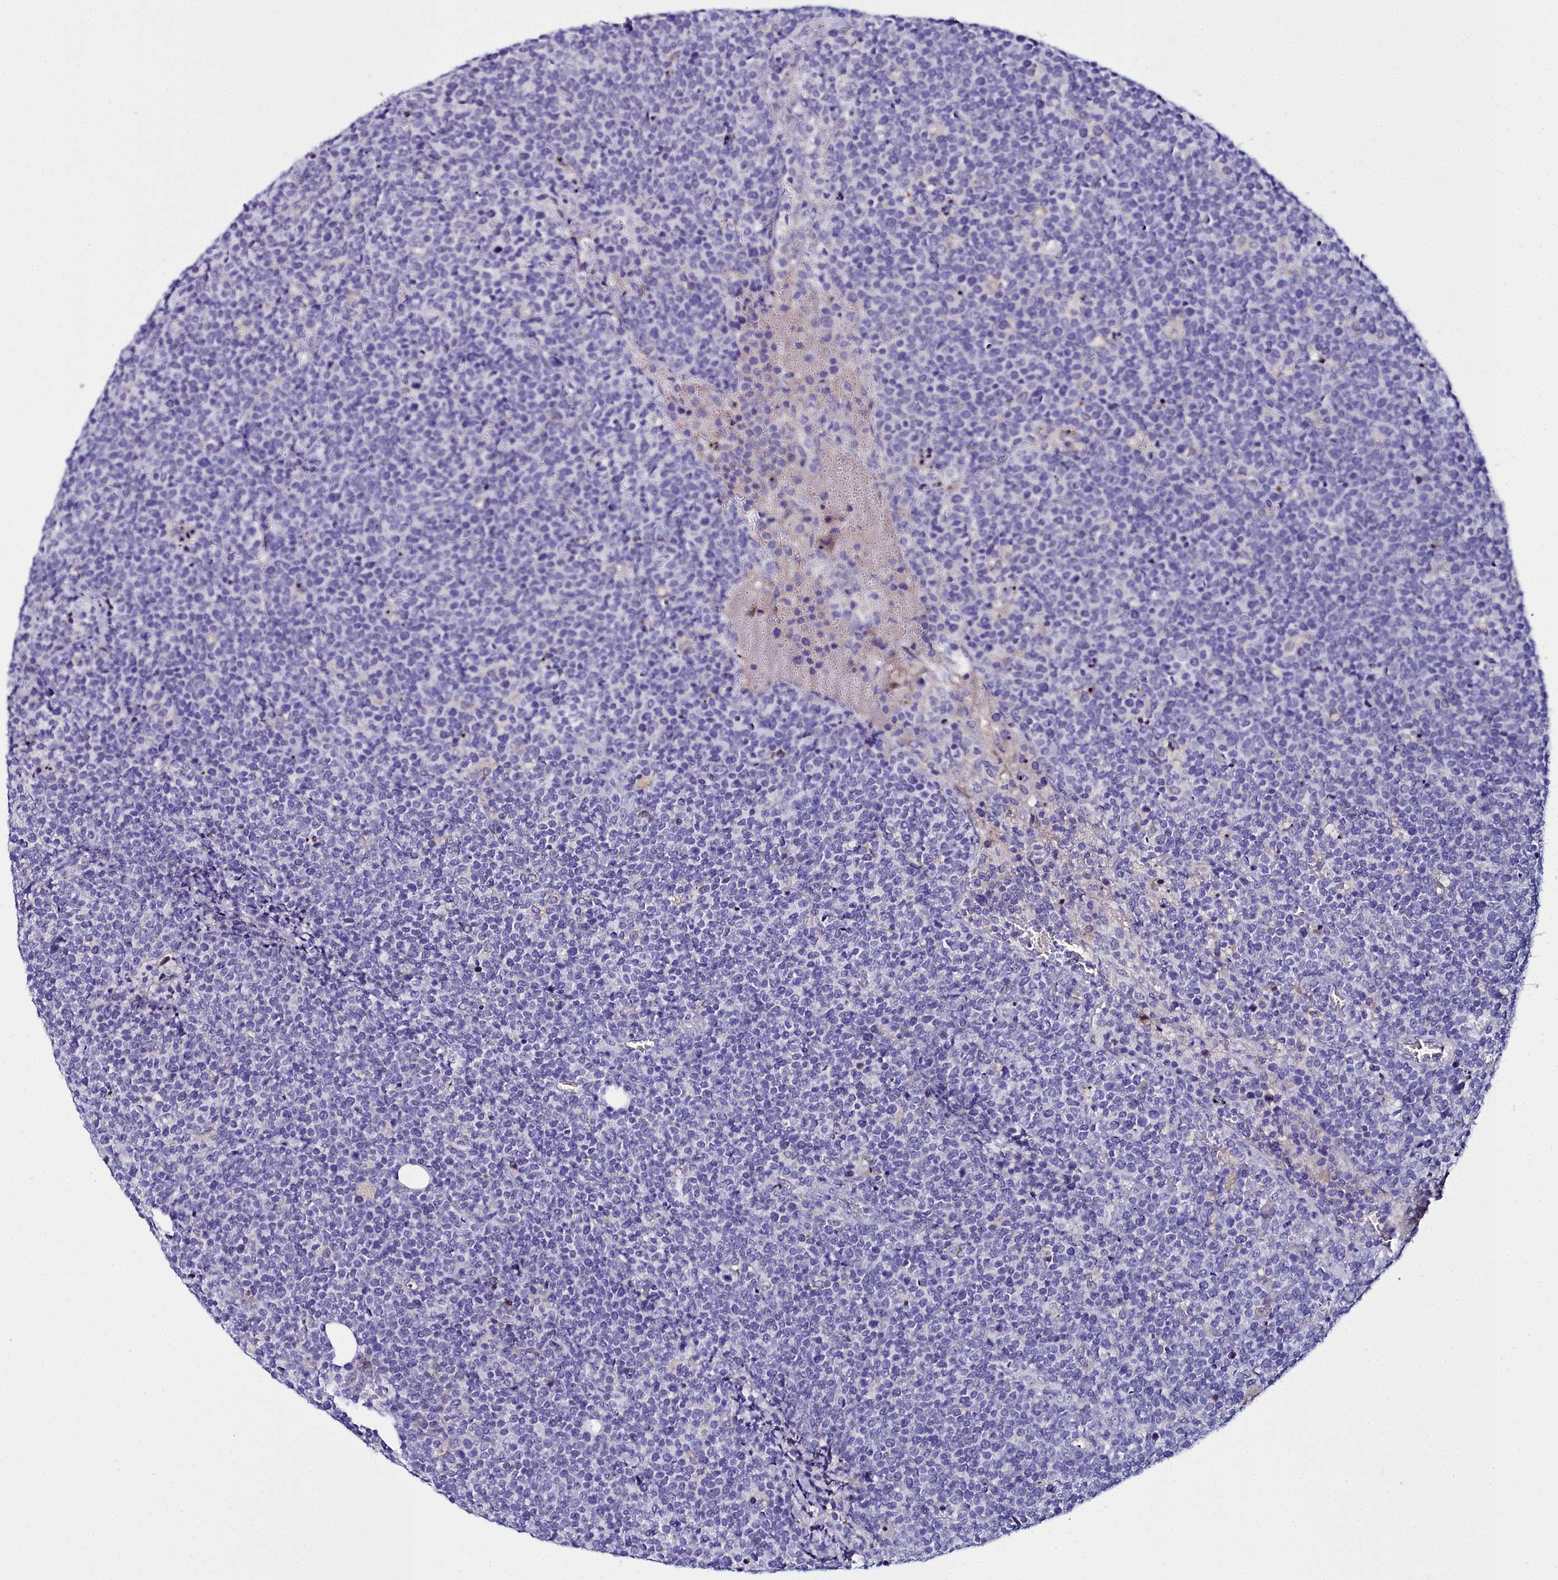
{"staining": {"intensity": "negative", "quantity": "none", "location": "none"}, "tissue": "lymphoma", "cell_type": "Tumor cells", "image_type": "cancer", "snomed": [{"axis": "morphology", "description": "Malignant lymphoma, non-Hodgkin's type, High grade"}, {"axis": "topography", "description": "Lymph node"}], "caption": "Histopathology image shows no protein expression in tumor cells of lymphoma tissue.", "gene": "ELAPOR2", "patient": {"sex": "male", "age": 61}}